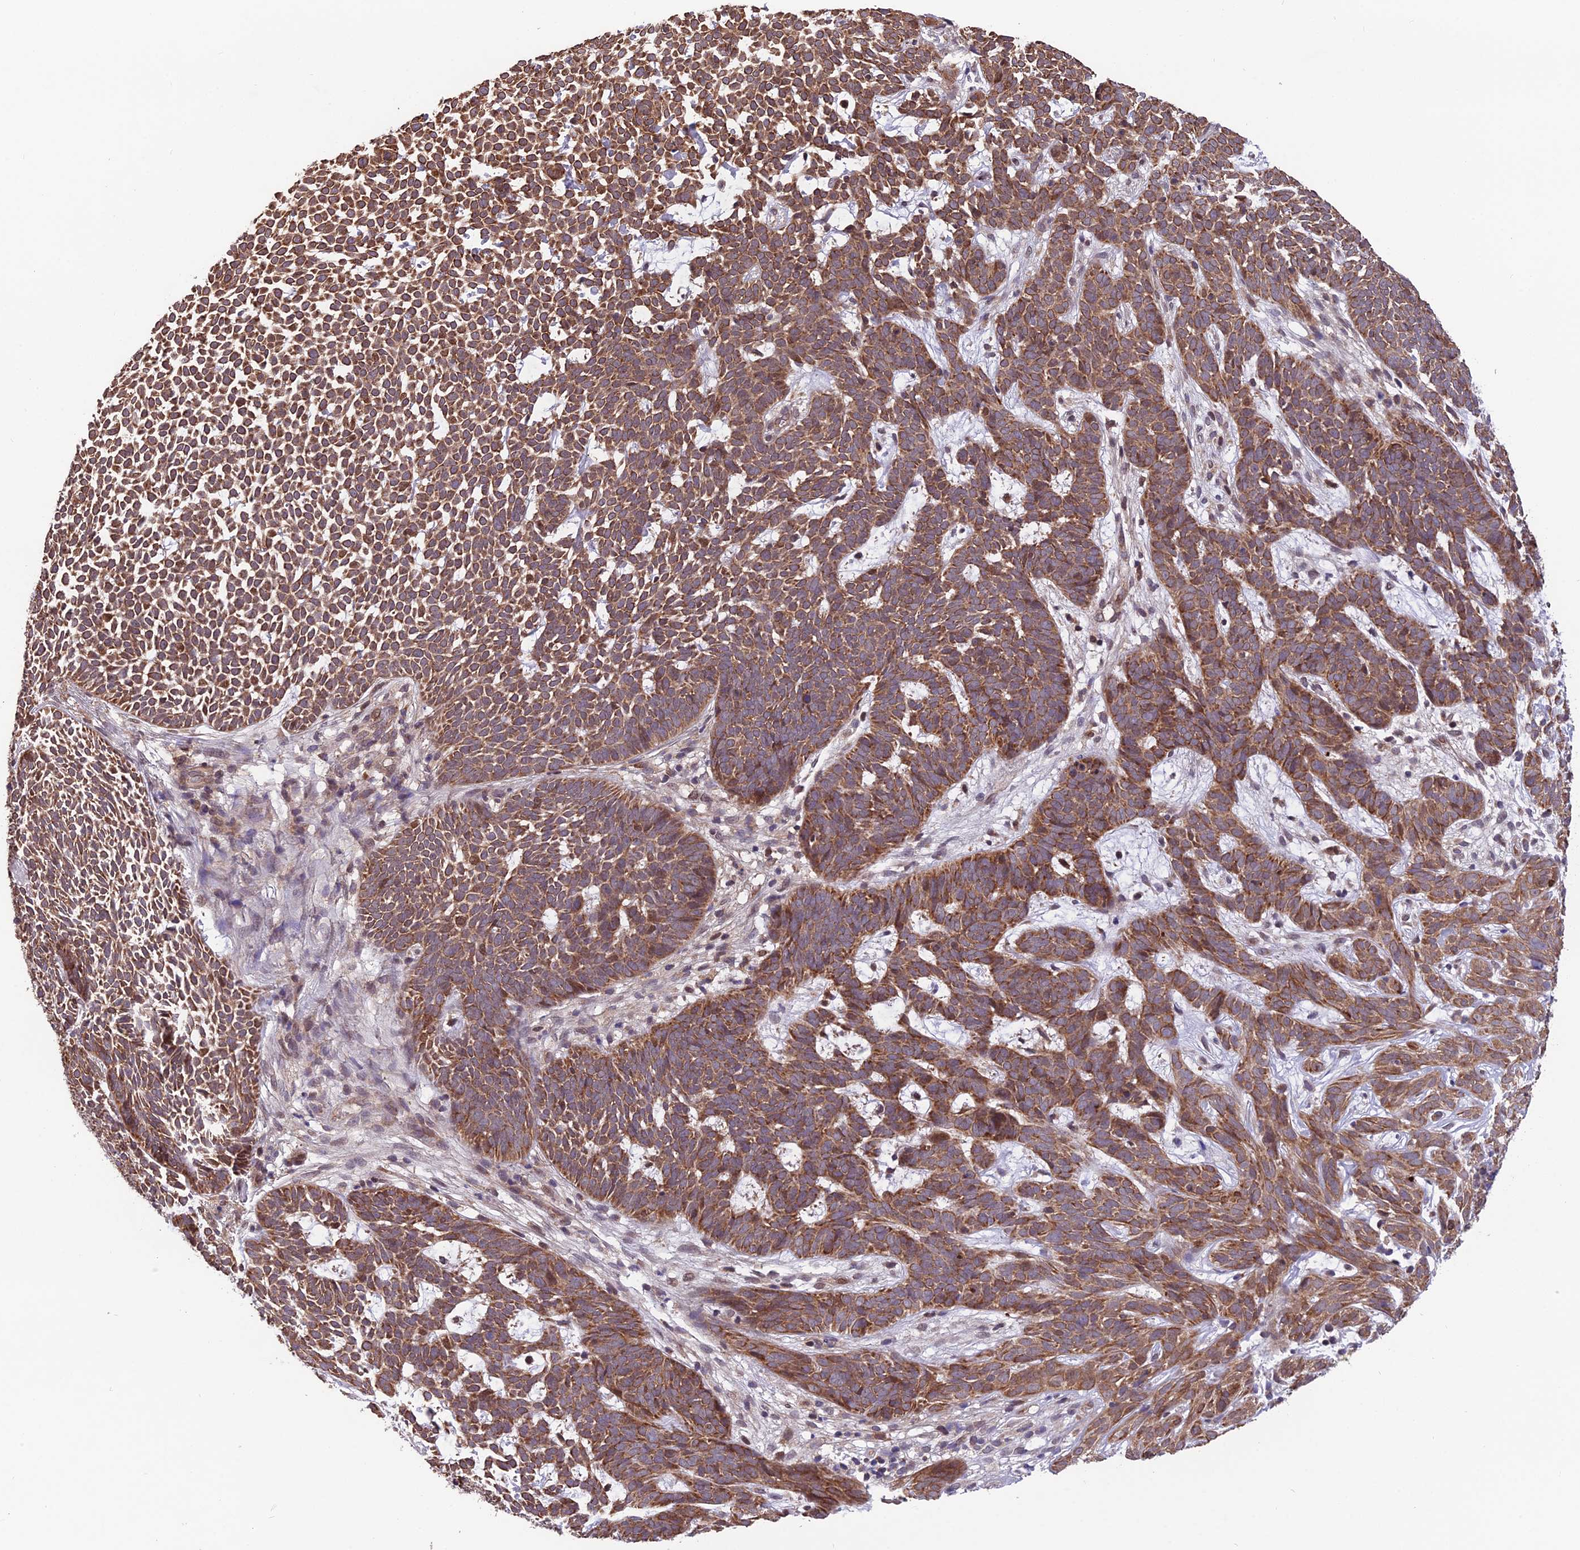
{"staining": {"intensity": "moderate", "quantity": ">75%", "location": "cytoplasmic/membranous"}, "tissue": "skin cancer", "cell_type": "Tumor cells", "image_type": "cancer", "snomed": [{"axis": "morphology", "description": "Basal cell carcinoma"}, {"axis": "topography", "description": "Skin"}], "caption": "Skin cancer was stained to show a protein in brown. There is medium levels of moderate cytoplasmic/membranous staining in about >75% of tumor cells.", "gene": "CYP2R1", "patient": {"sex": "female", "age": 78}}